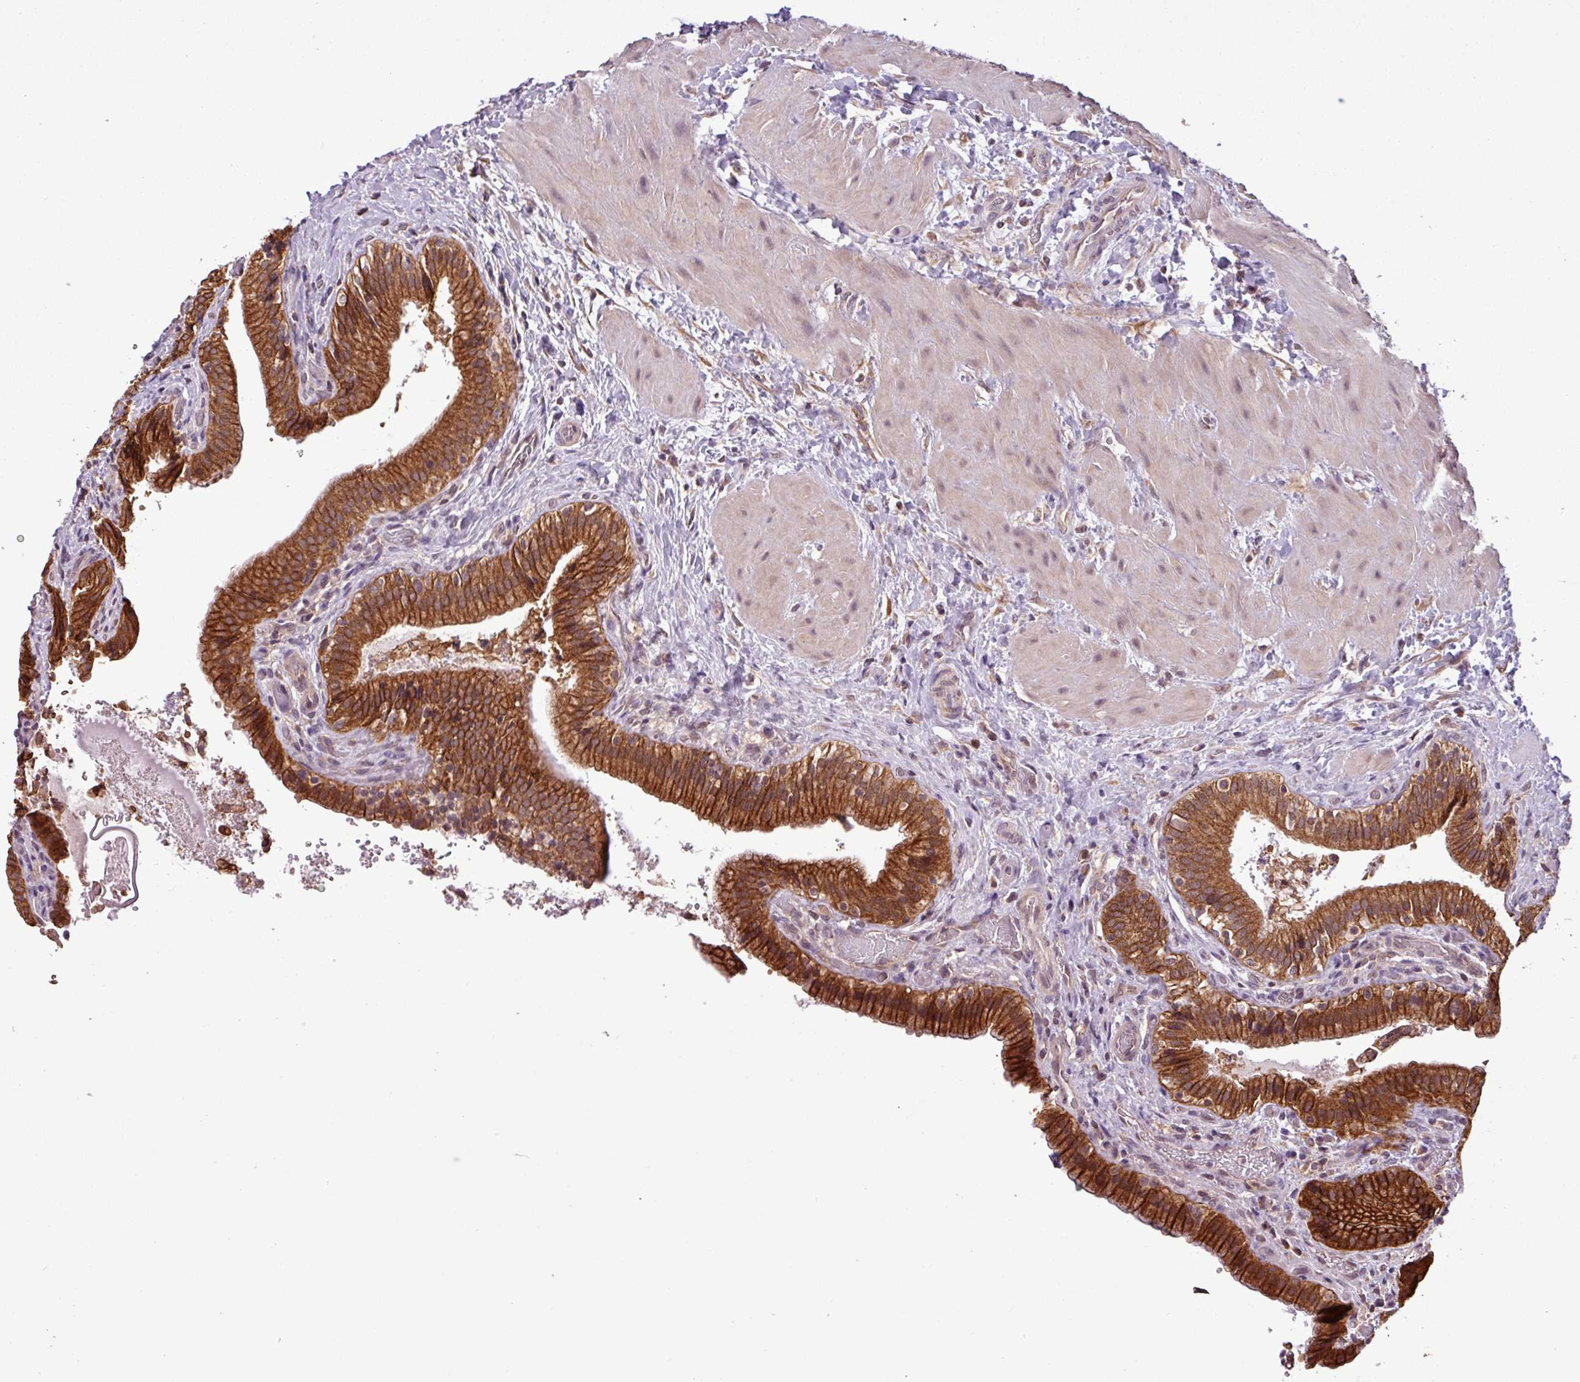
{"staining": {"intensity": "strong", "quantity": ">75%", "location": "cytoplasmic/membranous"}, "tissue": "gallbladder", "cell_type": "Glandular cells", "image_type": "normal", "snomed": [{"axis": "morphology", "description": "Normal tissue, NOS"}, {"axis": "topography", "description": "Gallbladder"}], "caption": "Approximately >75% of glandular cells in benign gallbladder demonstrate strong cytoplasmic/membranous protein staining as visualized by brown immunohistochemical staining.", "gene": "MCTP2", "patient": {"sex": "male", "age": 24}}